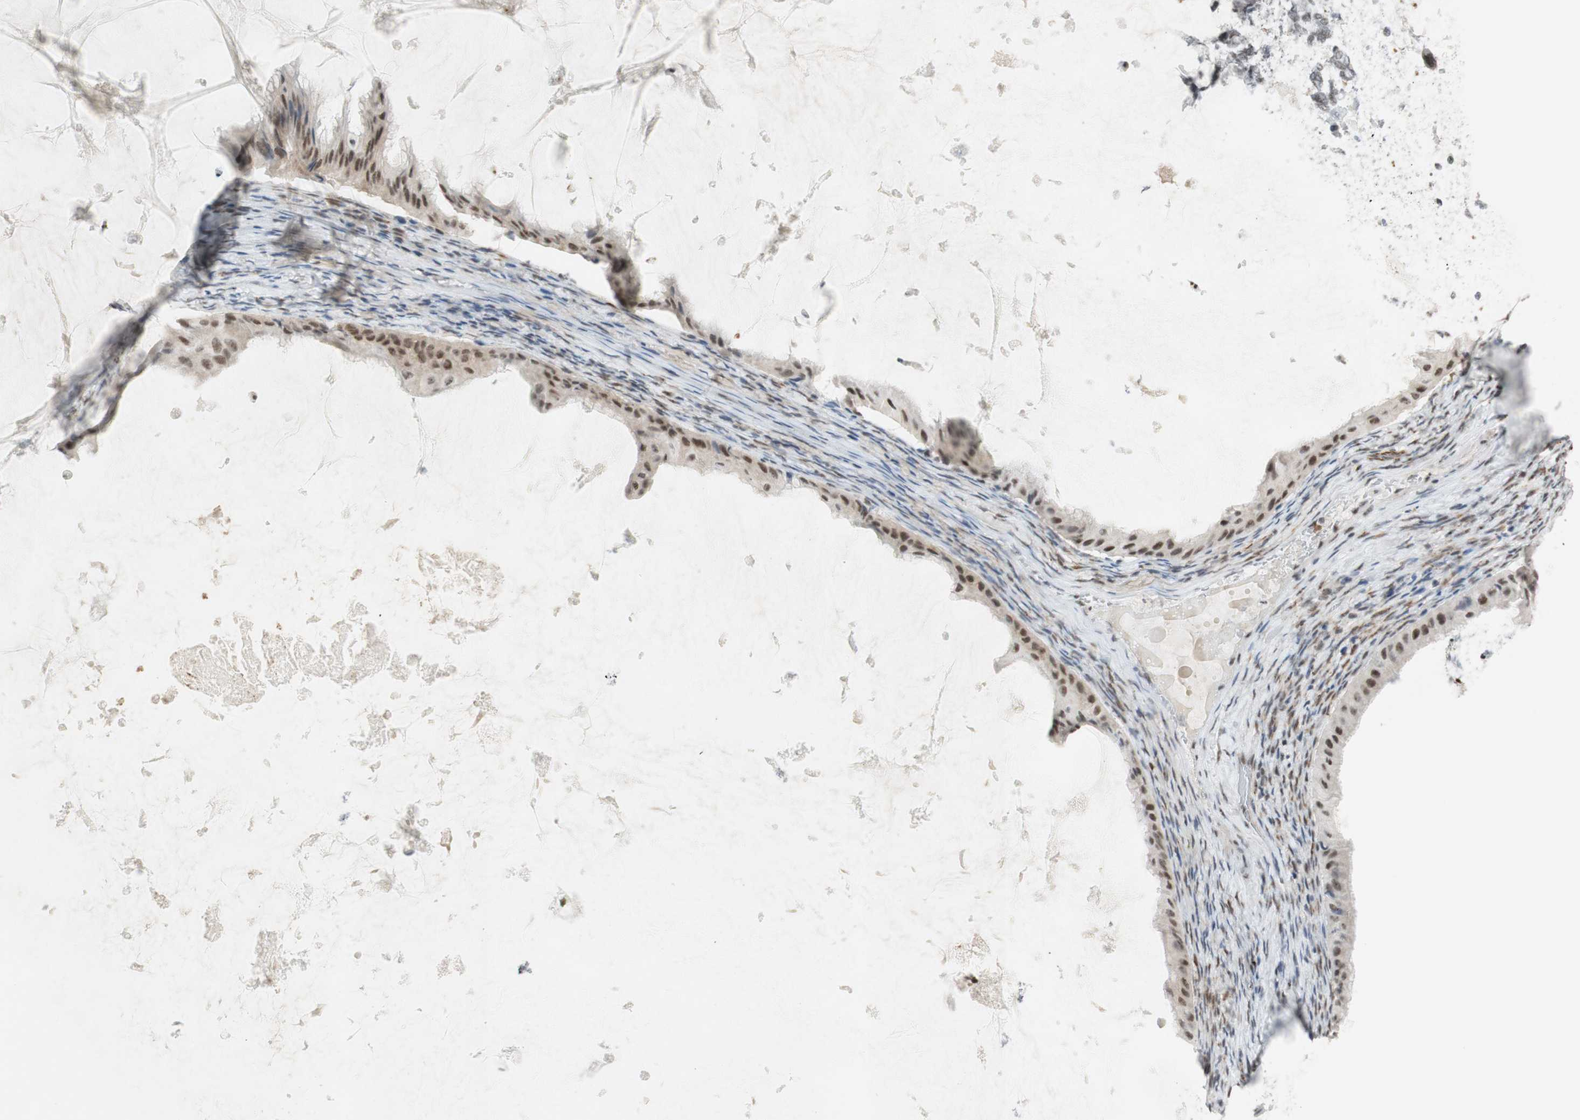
{"staining": {"intensity": "moderate", "quantity": ">75%", "location": "nuclear"}, "tissue": "ovarian cancer", "cell_type": "Tumor cells", "image_type": "cancer", "snomed": [{"axis": "morphology", "description": "Cystadenocarcinoma, mucinous, NOS"}, {"axis": "topography", "description": "Ovary"}], "caption": "Human mucinous cystadenocarcinoma (ovarian) stained with a brown dye shows moderate nuclear positive positivity in about >75% of tumor cells.", "gene": "IRF1", "patient": {"sex": "female", "age": 61}}